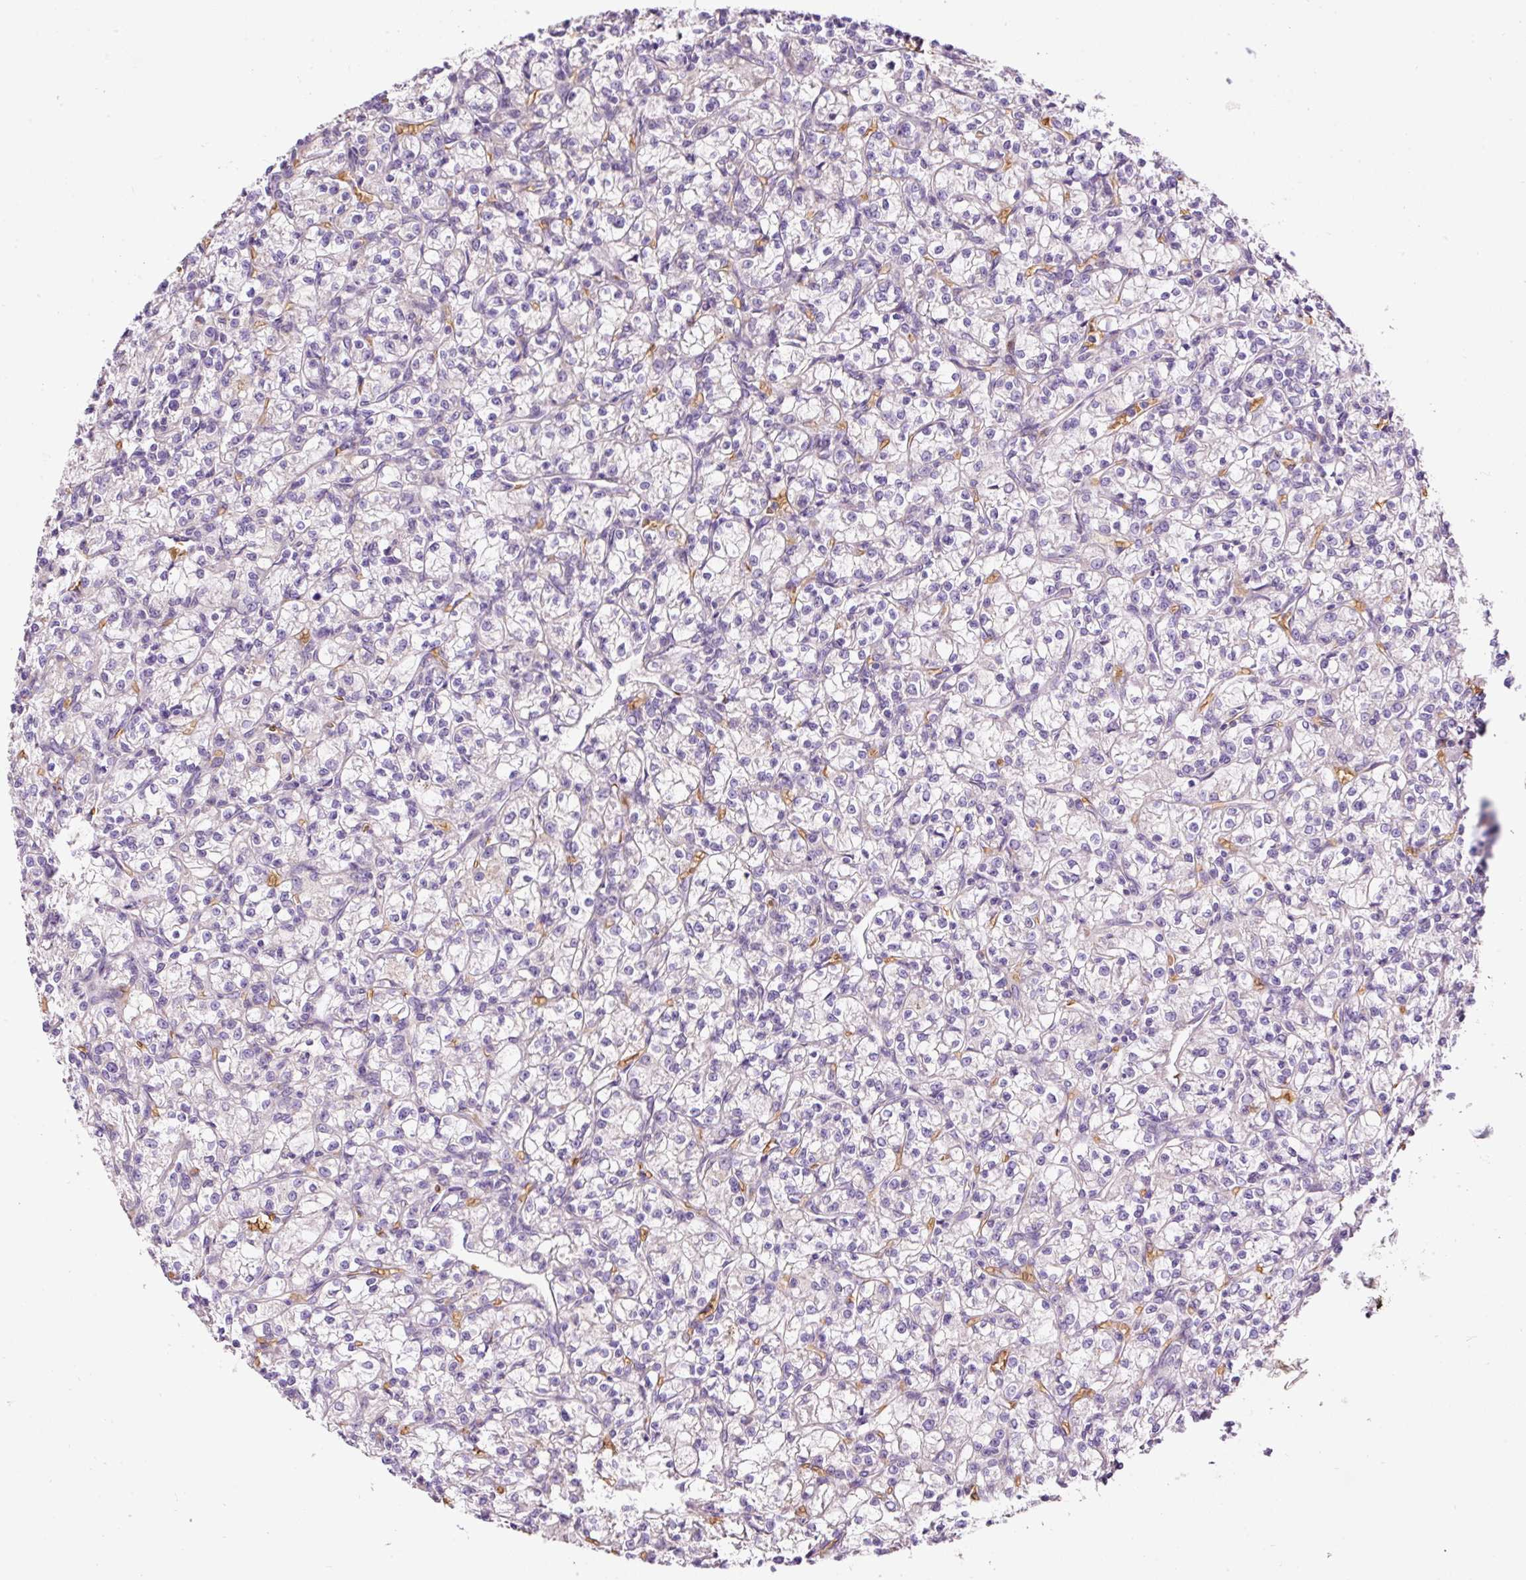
{"staining": {"intensity": "negative", "quantity": "none", "location": "none"}, "tissue": "renal cancer", "cell_type": "Tumor cells", "image_type": "cancer", "snomed": [{"axis": "morphology", "description": "Adenocarcinoma, NOS"}, {"axis": "topography", "description": "Kidney"}], "caption": "The immunohistochemistry photomicrograph has no significant staining in tumor cells of renal cancer (adenocarcinoma) tissue. The staining is performed using DAB (3,3'-diaminobenzidine) brown chromogen with nuclei counter-stained in using hematoxylin.", "gene": "PRRC2A", "patient": {"sex": "female", "age": 59}}